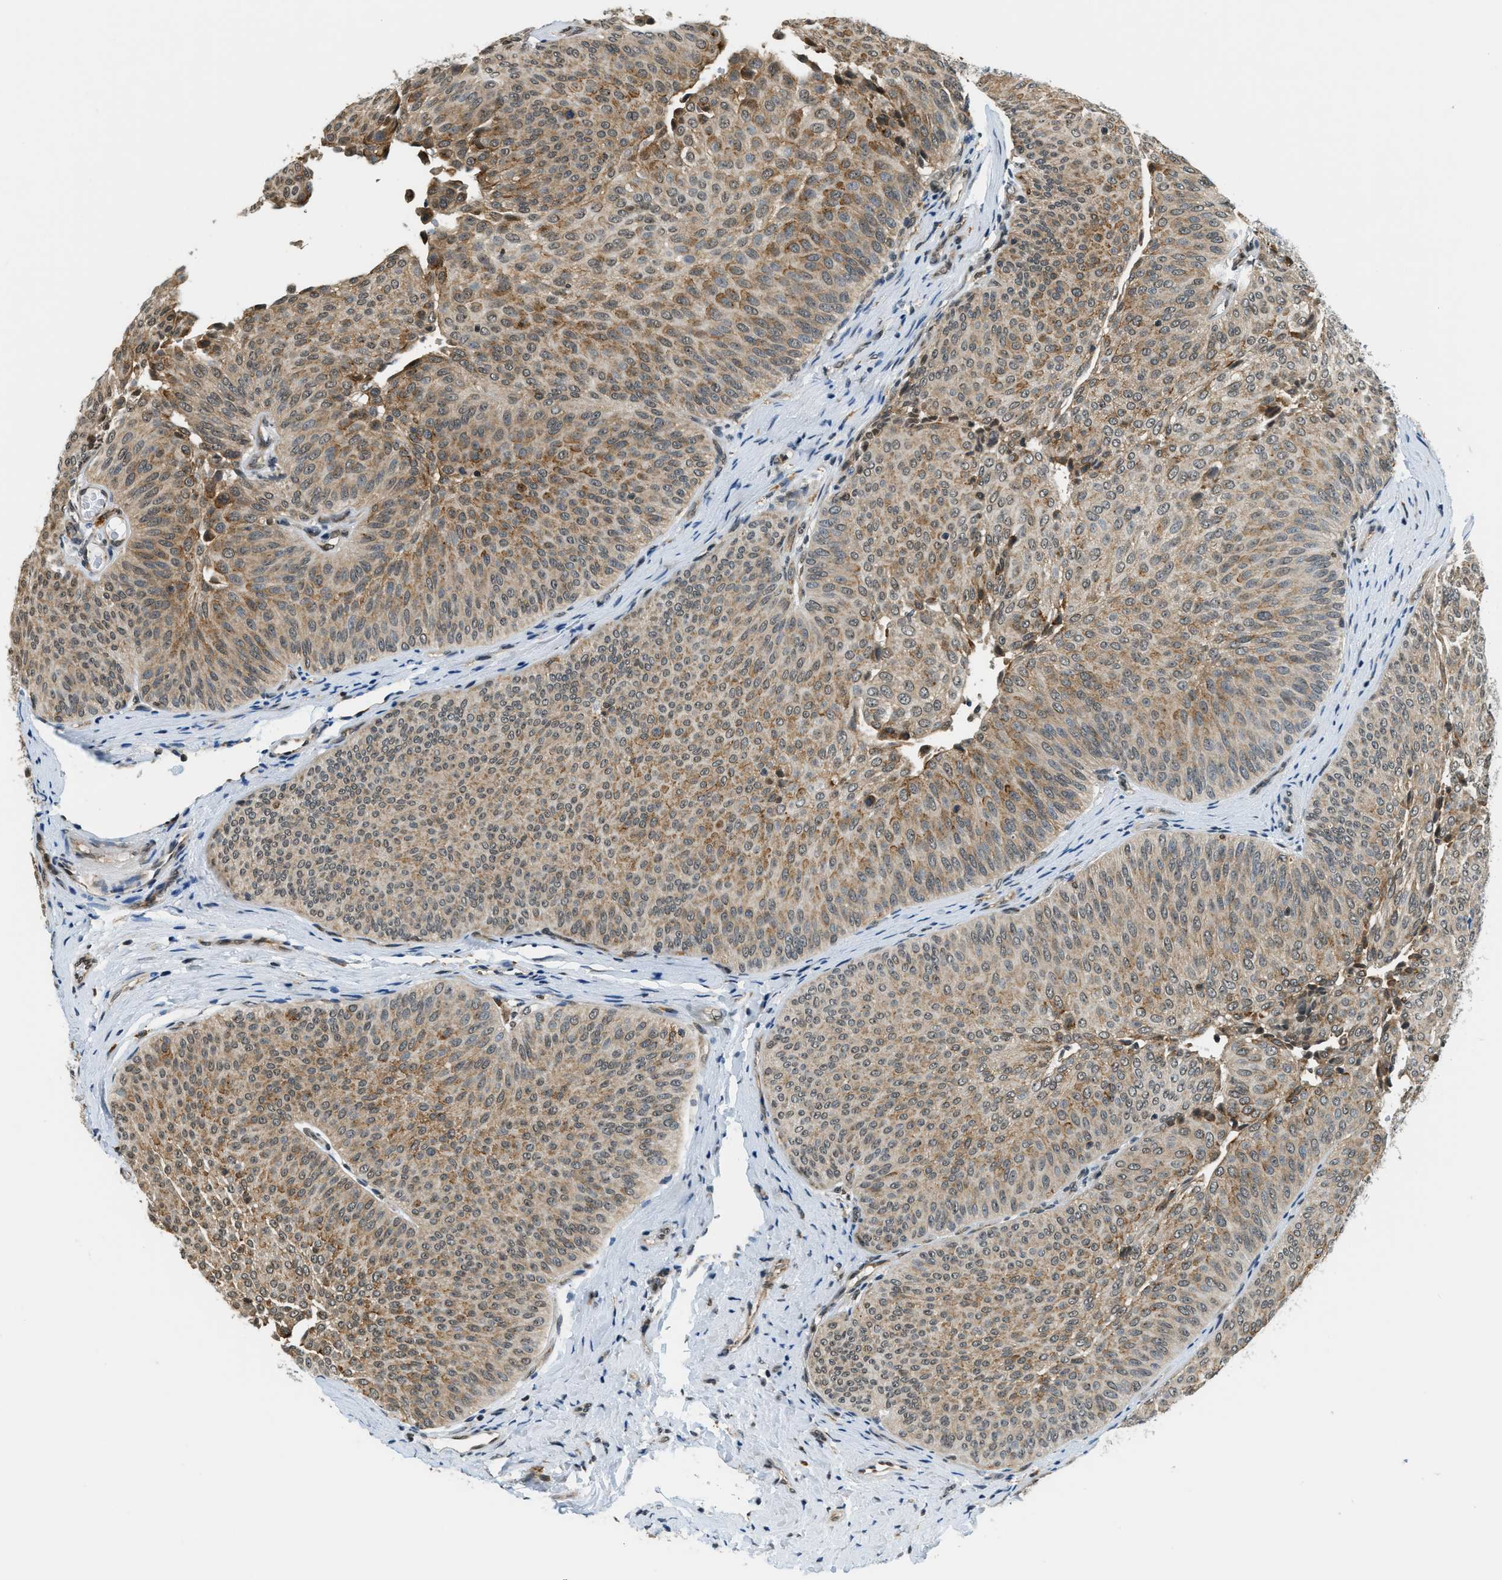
{"staining": {"intensity": "moderate", "quantity": ">75%", "location": "cytoplasmic/membranous"}, "tissue": "urothelial cancer", "cell_type": "Tumor cells", "image_type": "cancer", "snomed": [{"axis": "morphology", "description": "Urothelial carcinoma, Low grade"}, {"axis": "topography", "description": "Urinary bladder"}], "caption": "Immunohistochemistry (DAB) staining of human urothelial carcinoma (low-grade) exhibits moderate cytoplasmic/membranous protein expression in approximately >75% of tumor cells. The staining is performed using DAB (3,3'-diaminobenzidine) brown chromogen to label protein expression. The nuclei are counter-stained blue using hematoxylin.", "gene": "RAB11FIP1", "patient": {"sex": "female", "age": 60}}